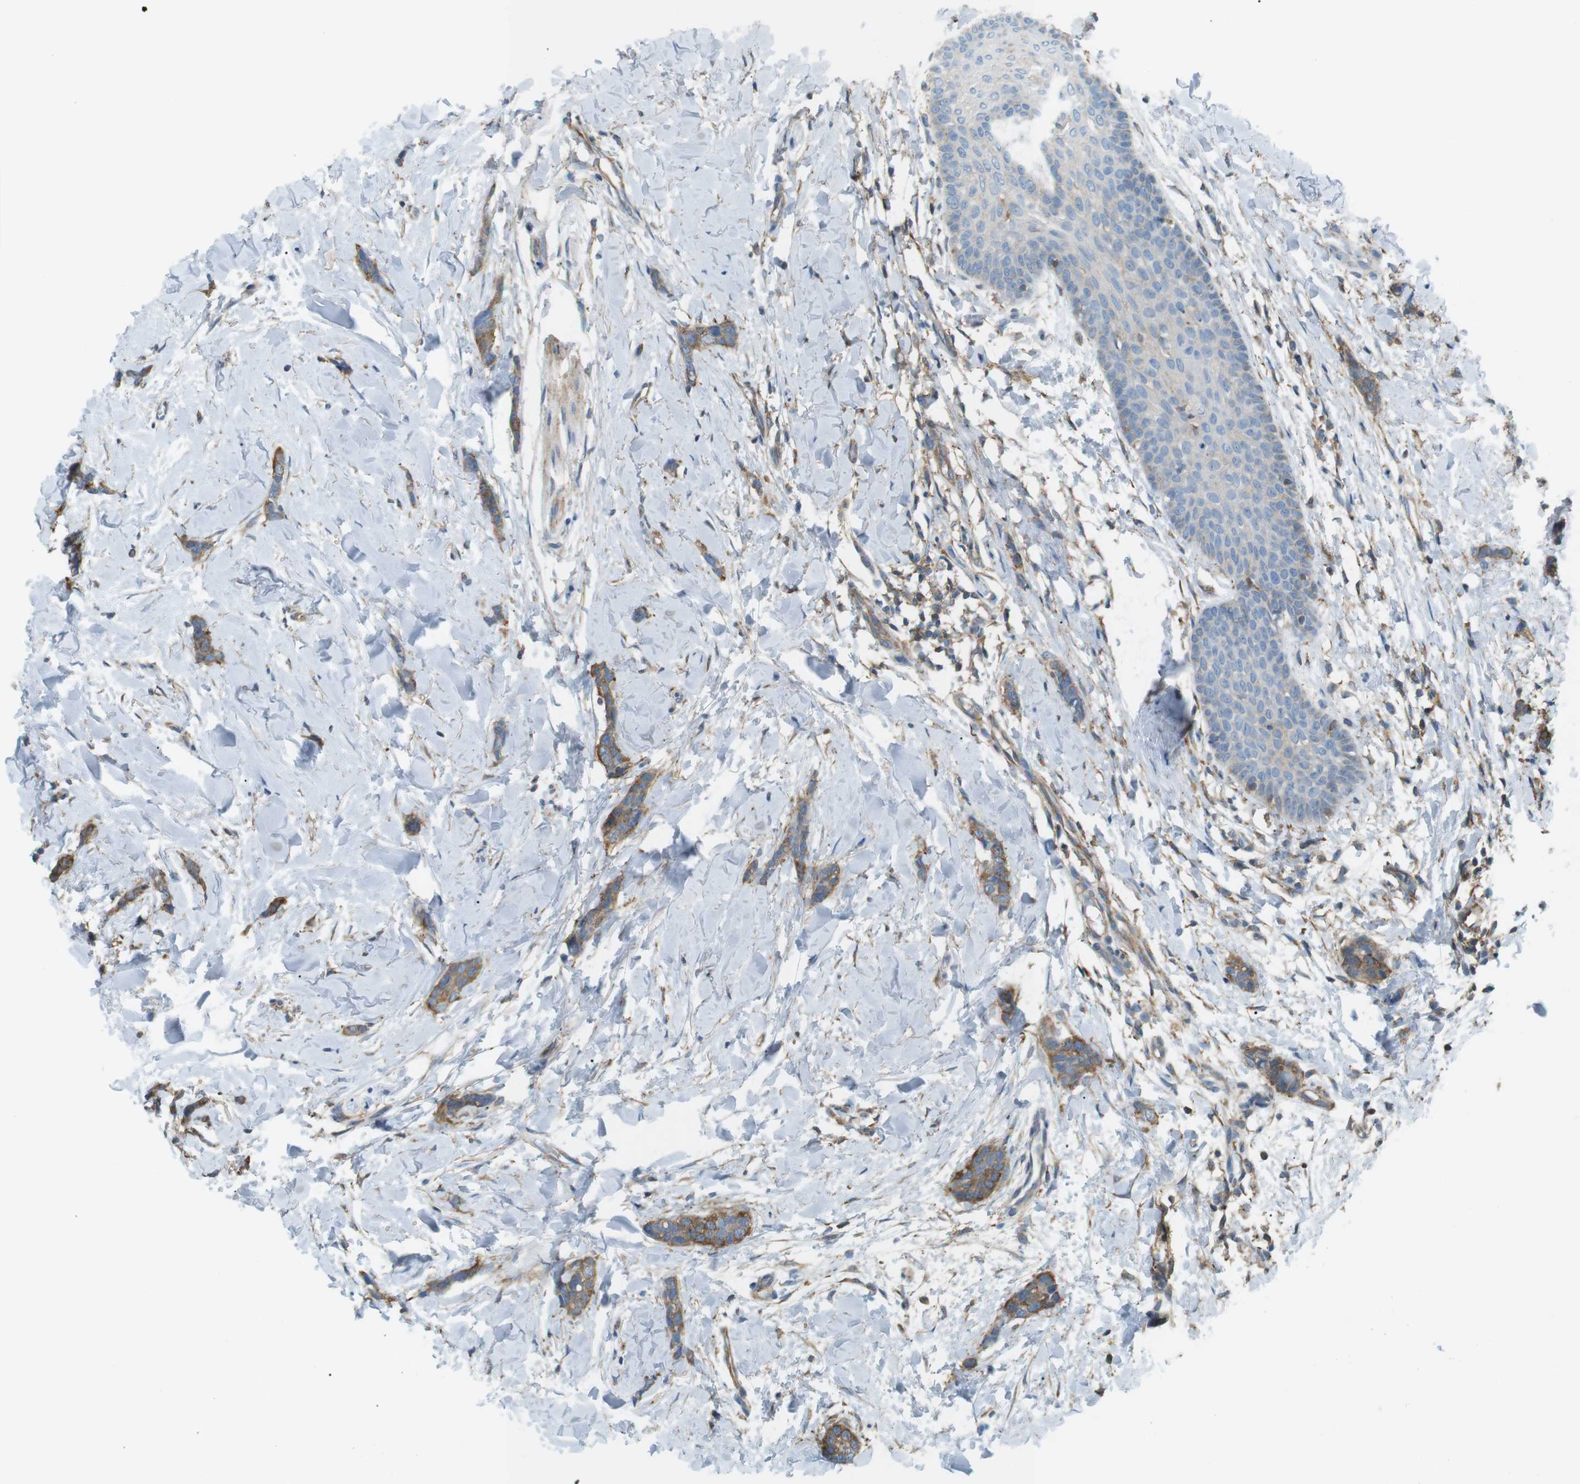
{"staining": {"intensity": "moderate", "quantity": ">75%", "location": "cytoplasmic/membranous"}, "tissue": "breast cancer", "cell_type": "Tumor cells", "image_type": "cancer", "snomed": [{"axis": "morphology", "description": "Lobular carcinoma"}, {"axis": "topography", "description": "Skin"}, {"axis": "topography", "description": "Breast"}], "caption": "Immunohistochemistry (DAB (3,3'-diaminobenzidine)) staining of human breast cancer displays moderate cytoplasmic/membranous protein positivity in about >75% of tumor cells.", "gene": "PEPD", "patient": {"sex": "female", "age": 46}}